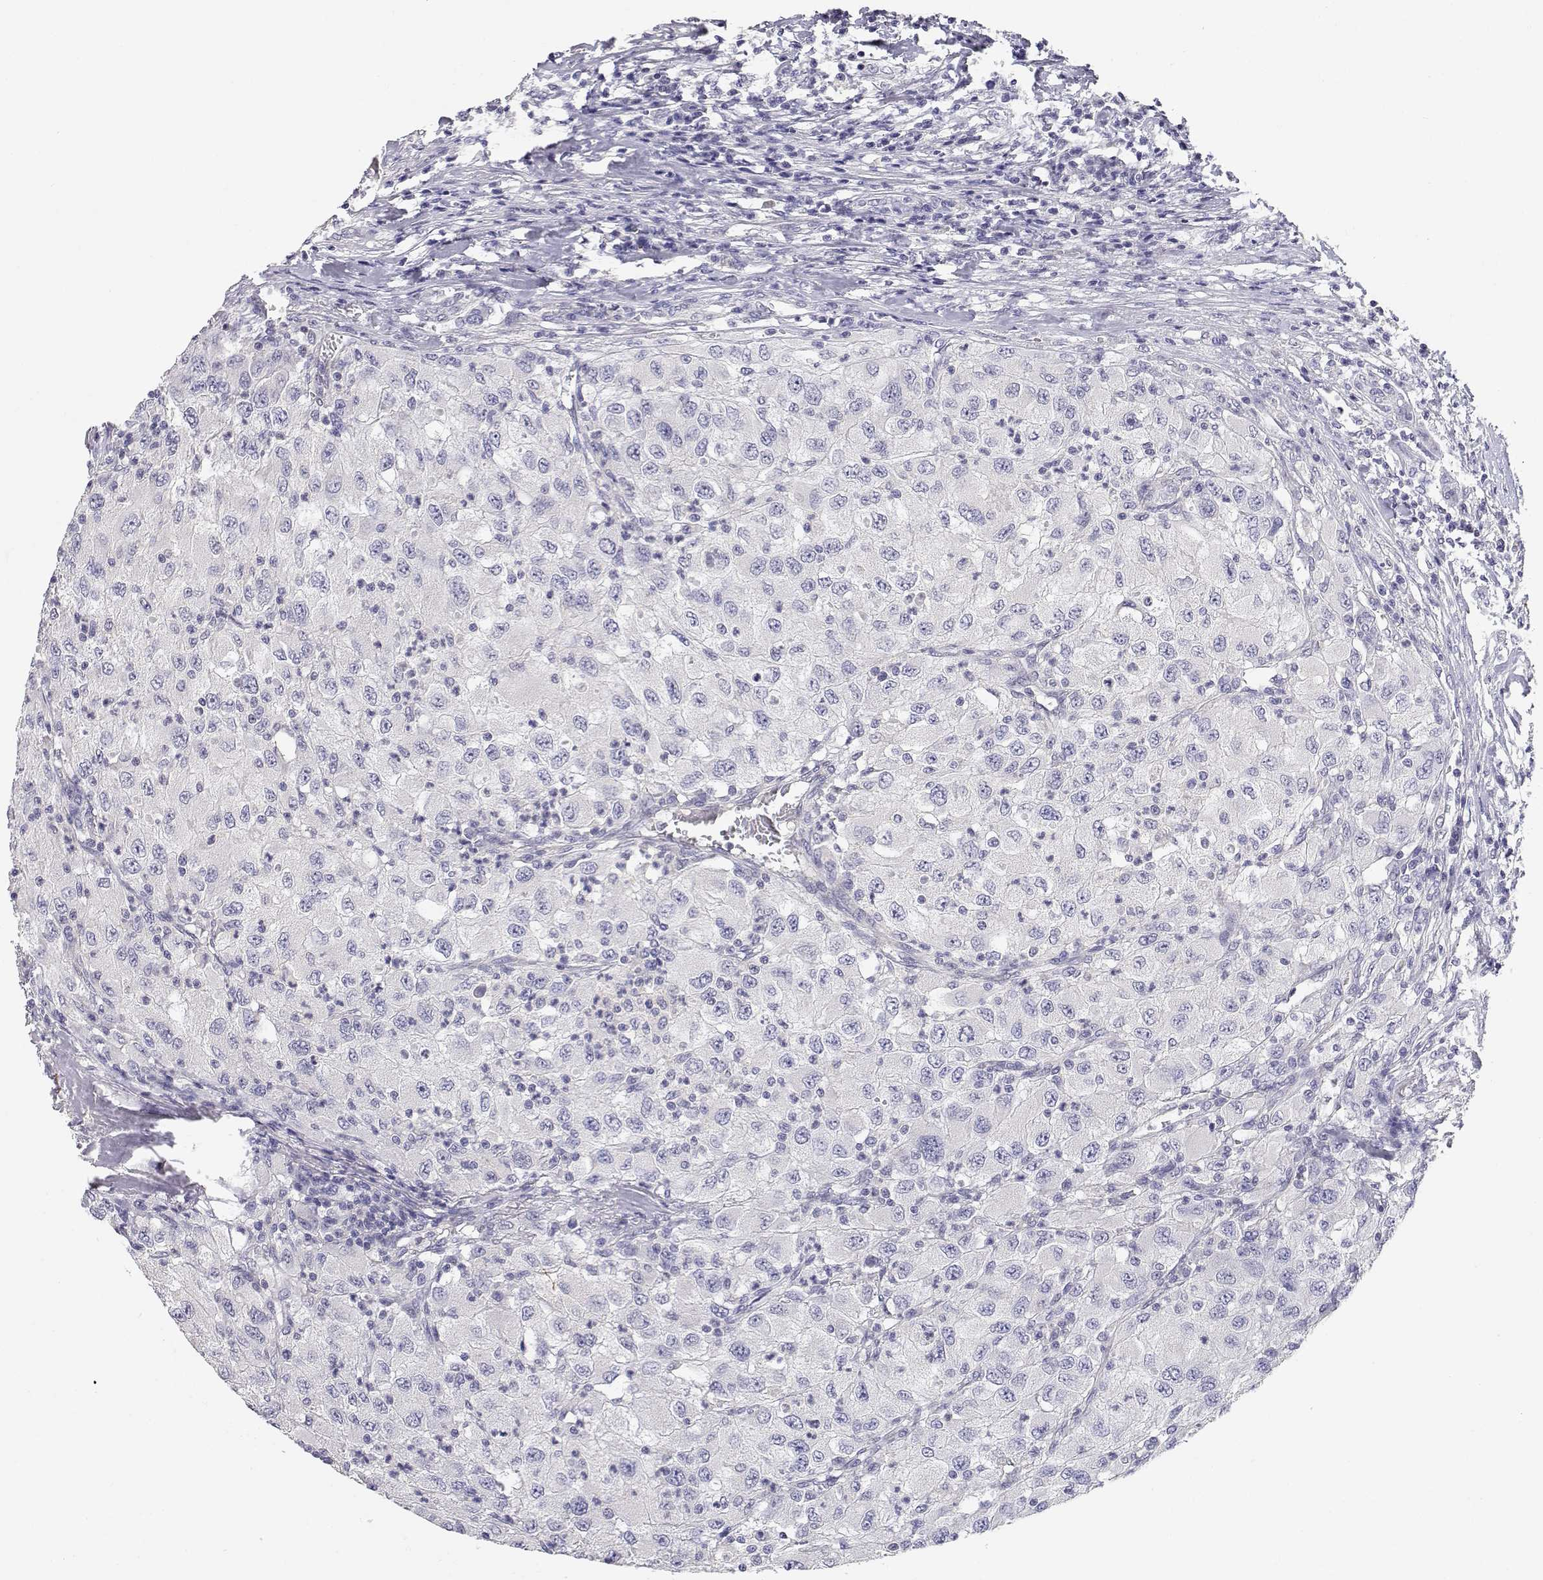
{"staining": {"intensity": "negative", "quantity": "none", "location": "none"}, "tissue": "renal cancer", "cell_type": "Tumor cells", "image_type": "cancer", "snomed": [{"axis": "morphology", "description": "Adenocarcinoma, NOS"}, {"axis": "topography", "description": "Kidney"}], "caption": "Protein analysis of renal cancer shows no significant positivity in tumor cells. (Immunohistochemistry, brightfield microscopy, high magnification).", "gene": "ADA", "patient": {"sex": "female", "age": 67}}